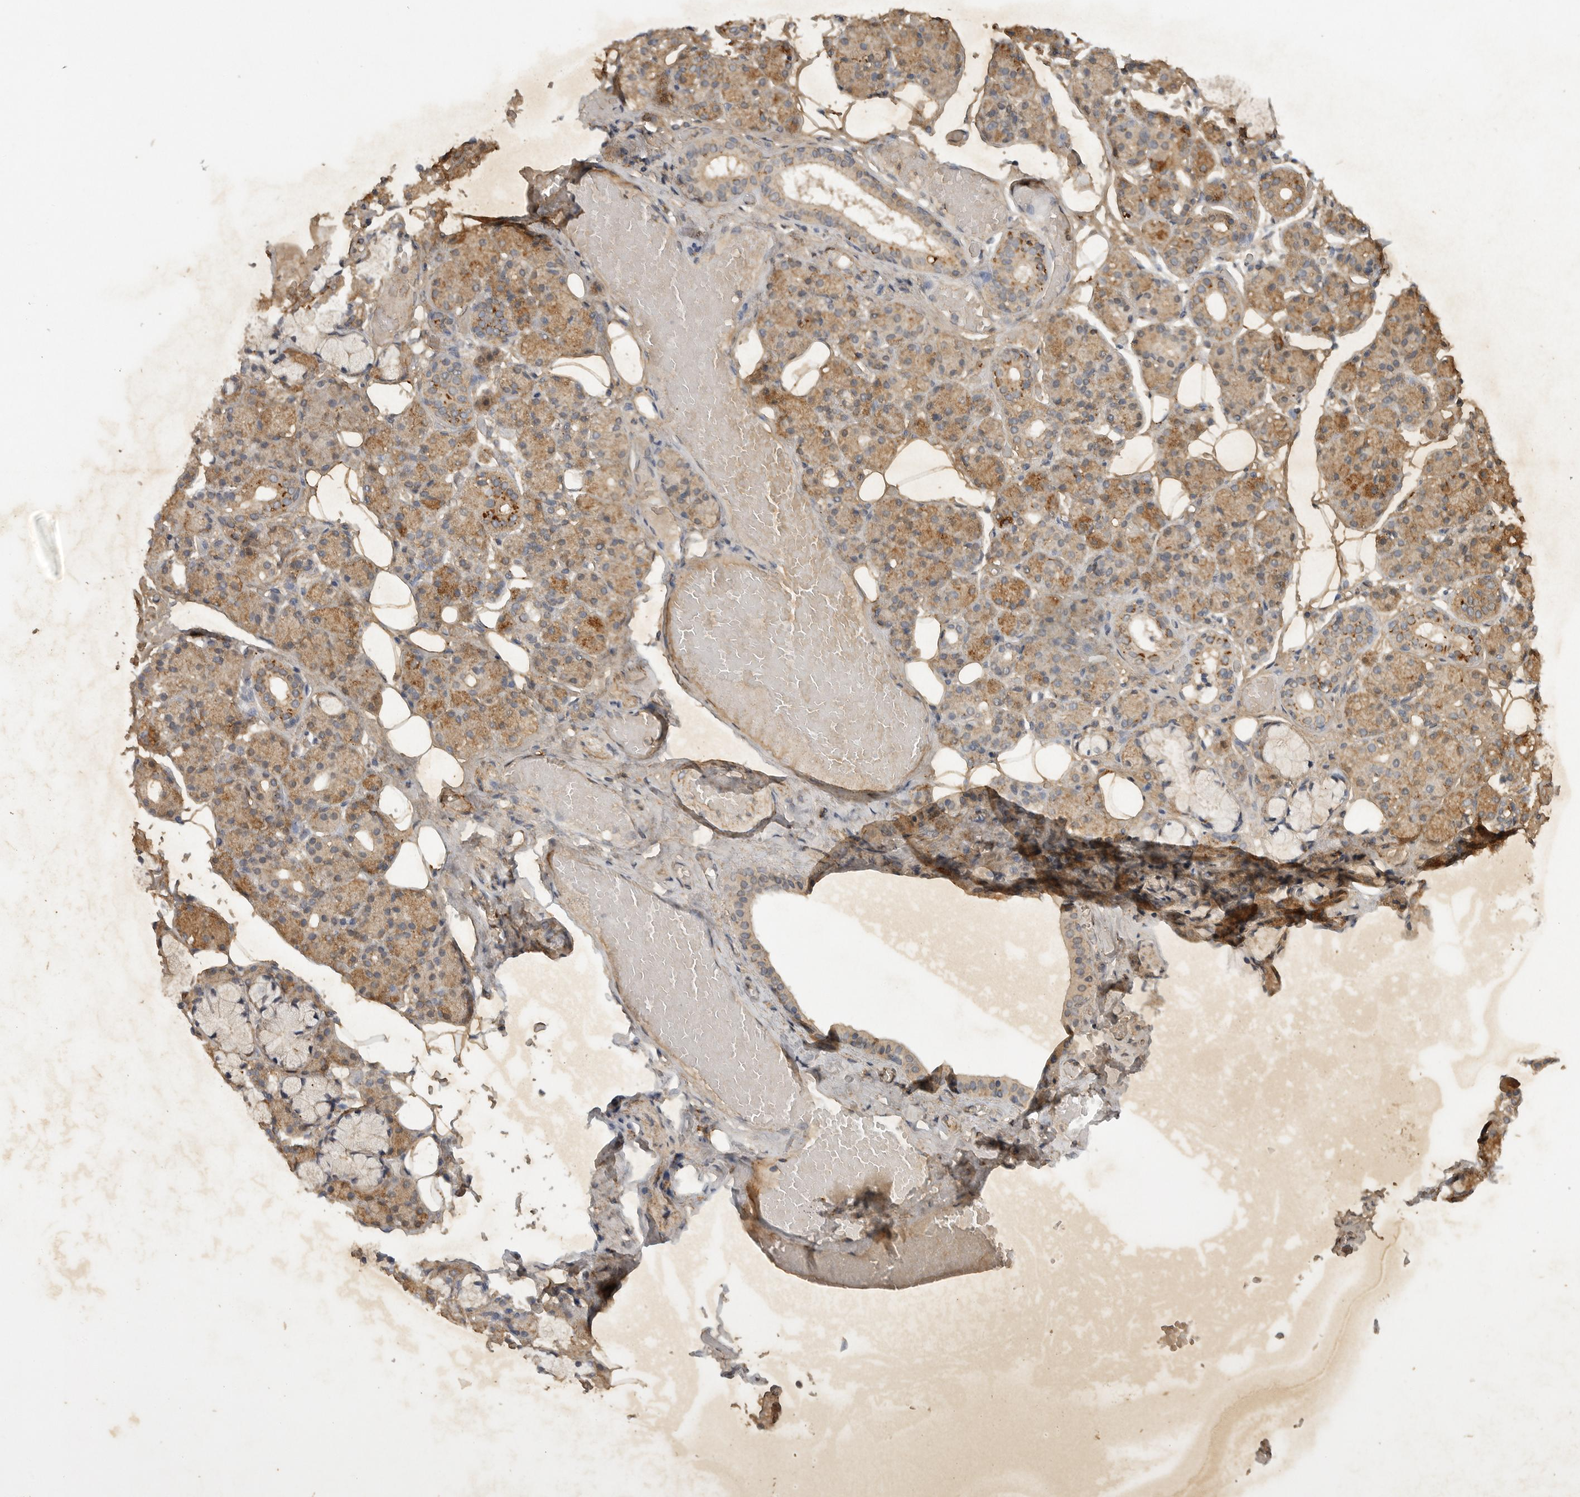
{"staining": {"intensity": "moderate", "quantity": ">75%", "location": "cytoplasmic/membranous"}, "tissue": "salivary gland", "cell_type": "Glandular cells", "image_type": "normal", "snomed": [{"axis": "morphology", "description": "Normal tissue, NOS"}, {"axis": "topography", "description": "Salivary gland"}], "caption": "Protein staining by immunohistochemistry (IHC) demonstrates moderate cytoplasmic/membranous staining in approximately >75% of glandular cells in unremarkable salivary gland.", "gene": "ICOSLG", "patient": {"sex": "male", "age": 63}}